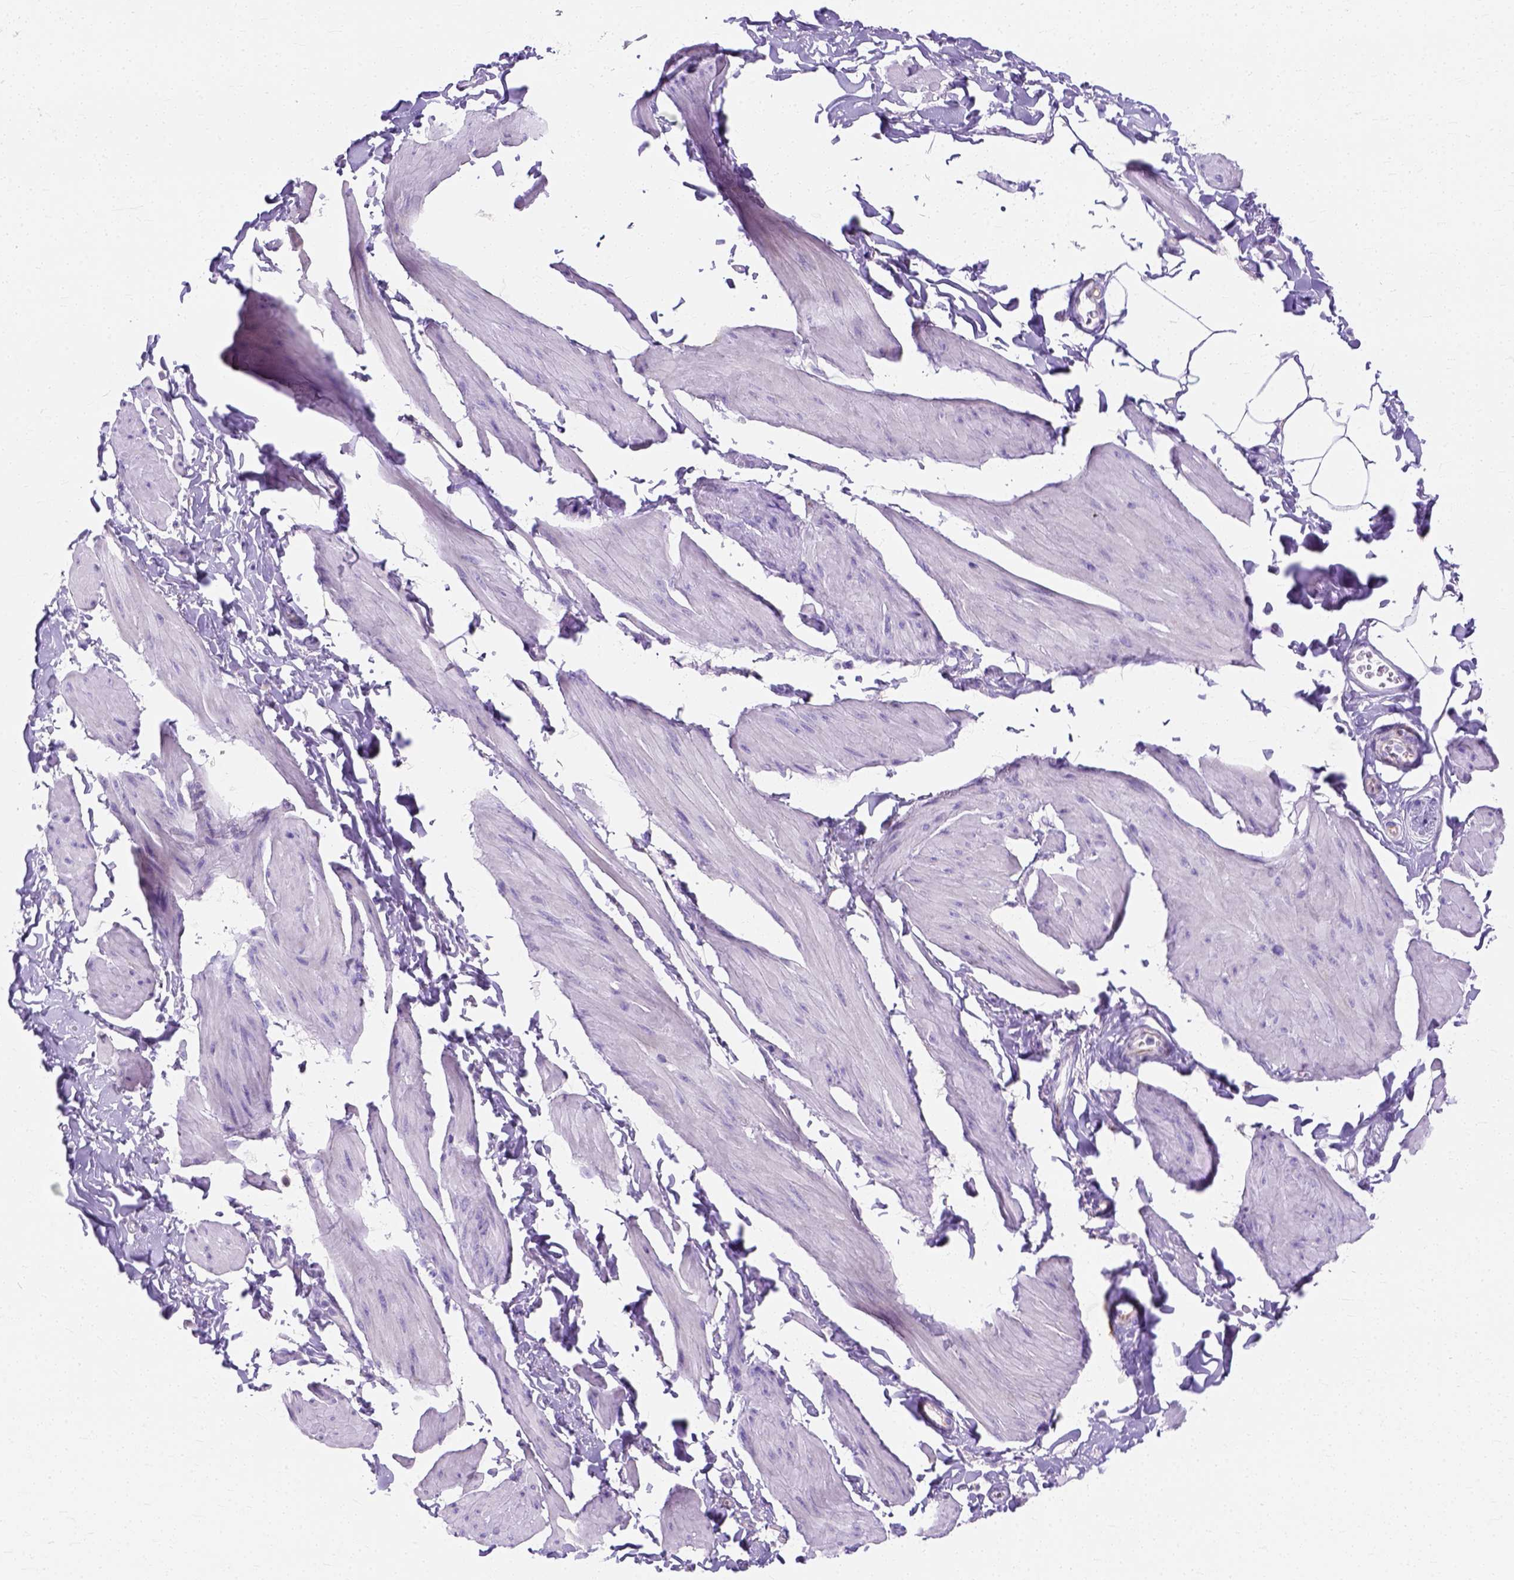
{"staining": {"intensity": "negative", "quantity": "none", "location": "none"}, "tissue": "smooth muscle", "cell_type": "Smooth muscle cells", "image_type": "normal", "snomed": [{"axis": "morphology", "description": "Normal tissue, NOS"}, {"axis": "topography", "description": "Adipose tissue"}, {"axis": "topography", "description": "Smooth muscle"}, {"axis": "topography", "description": "Peripheral nerve tissue"}], "caption": "Immunohistochemistry of unremarkable smooth muscle exhibits no expression in smooth muscle cells. (DAB (3,3'-diaminobenzidine) IHC visualized using brightfield microscopy, high magnification).", "gene": "MYH15", "patient": {"sex": "male", "age": 83}}